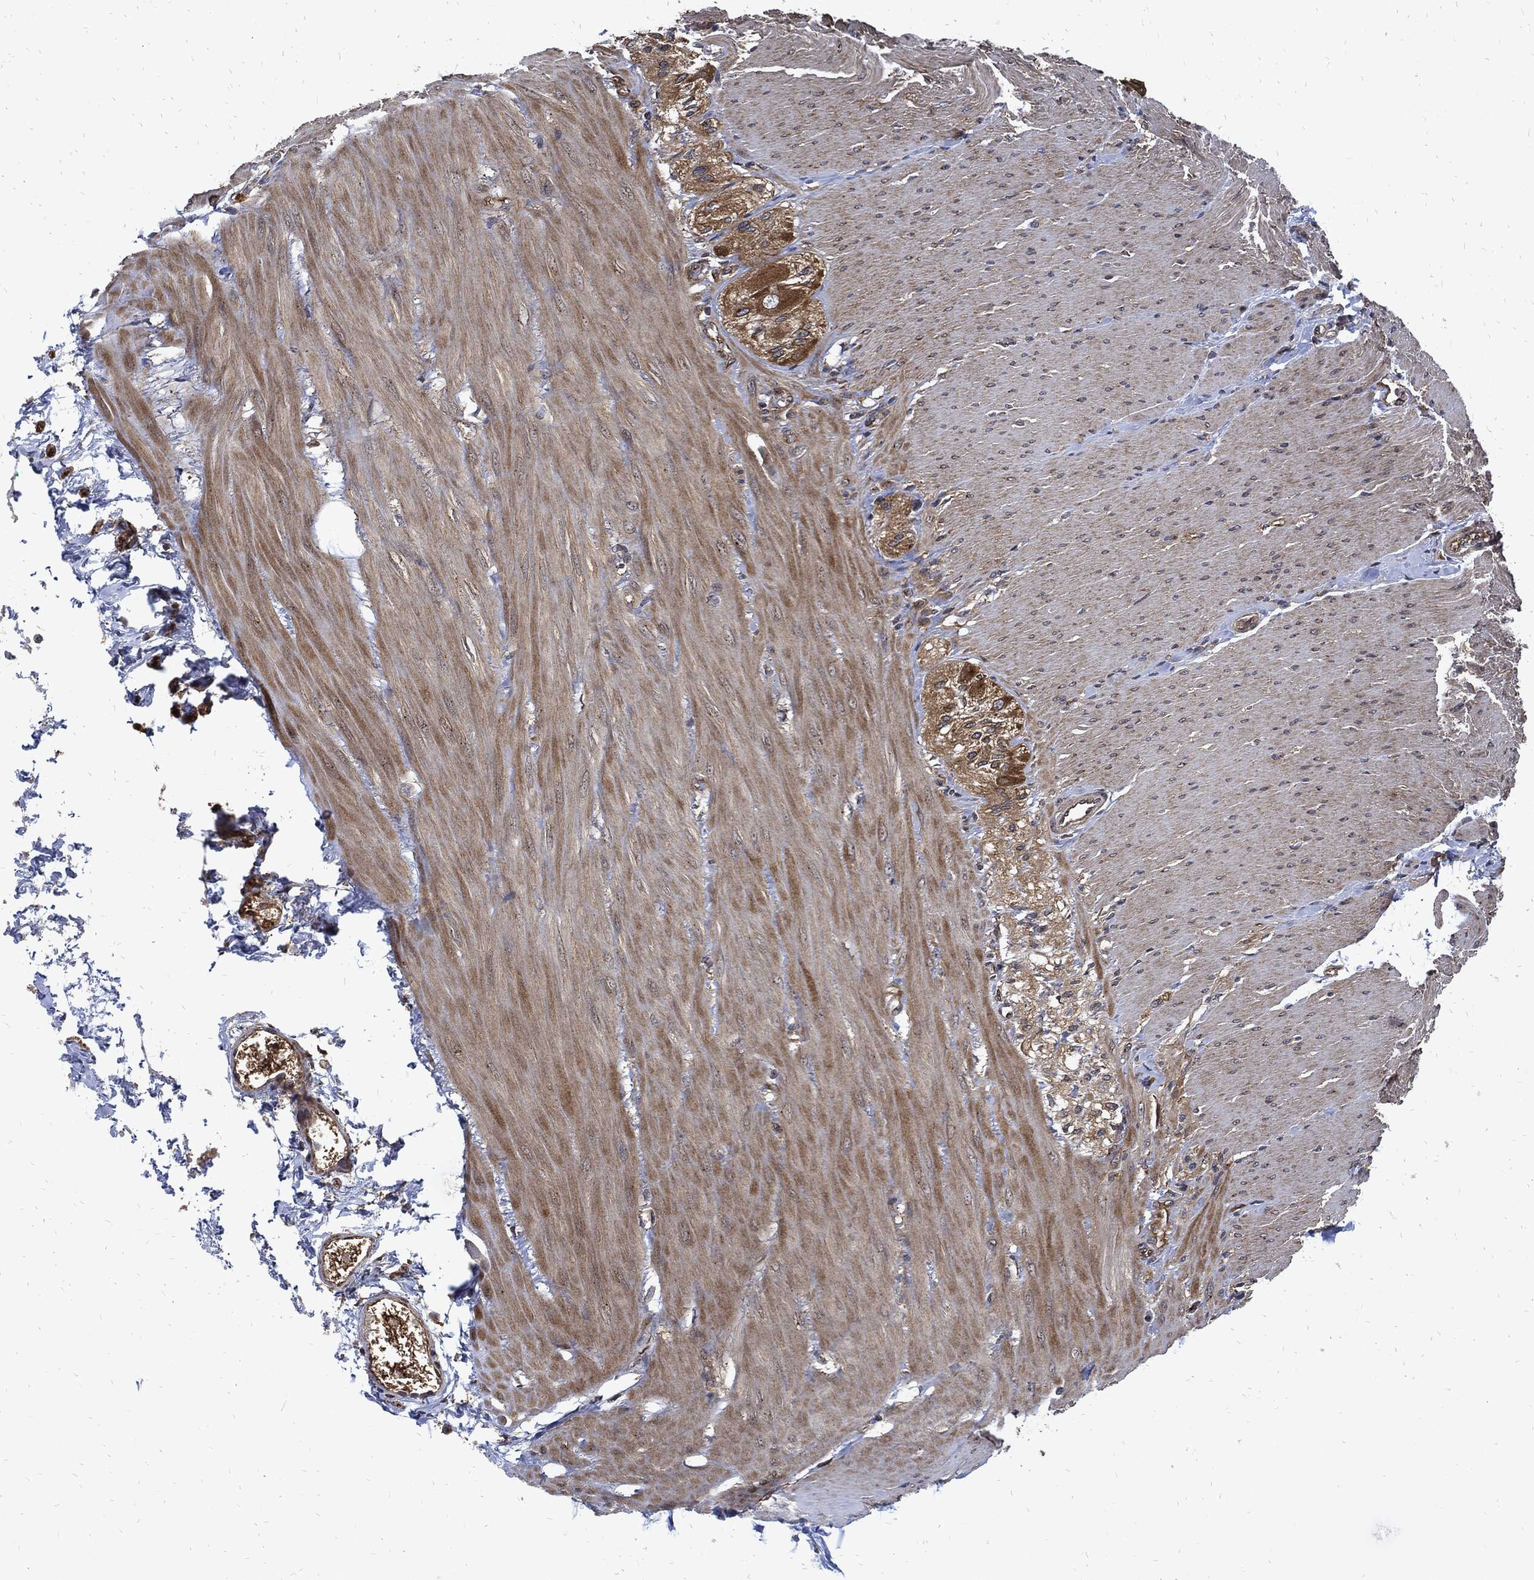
{"staining": {"intensity": "moderate", "quantity": "25%-75%", "location": "cytoplasmic/membranous"}, "tissue": "soft tissue", "cell_type": "Fibroblasts", "image_type": "normal", "snomed": [{"axis": "morphology", "description": "Normal tissue, NOS"}, {"axis": "topography", "description": "Smooth muscle"}, {"axis": "topography", "description": "Duodenum"}, {"axis": "topography", "description": "Peripheral nerve tissue"}], "caption": "Immunohistochemical staining of unremarkable soft tissue reveals medium levels of moderate cytoplasmic/membranous expression in about 25%-75% of fibroblasts.", "gene": "DCTN1", "patient": {"sex": "female", "age": 61}}